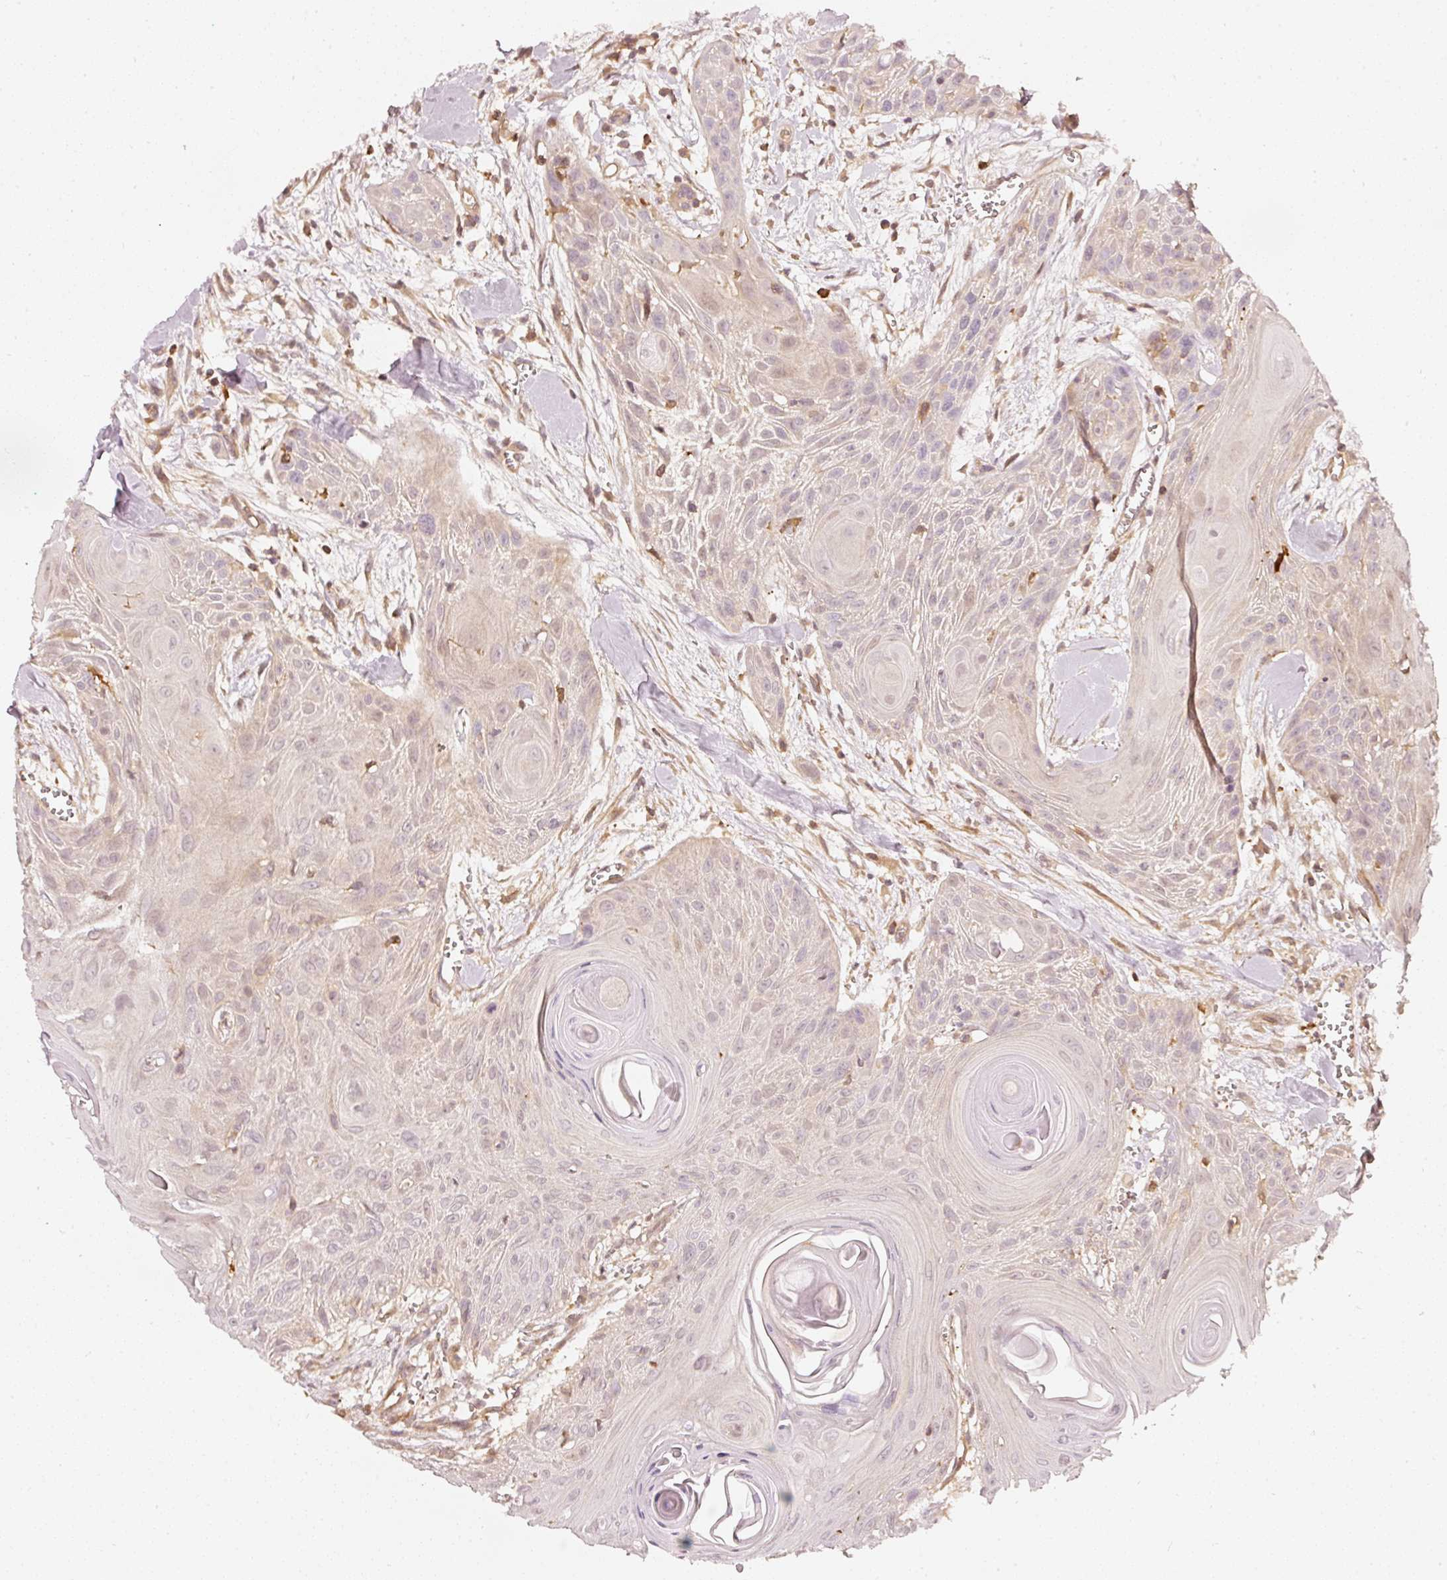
{"staining": {"intensity": "weak", "quantity": "<25%", "location": "nuclear"}, "tissue": "head and neck cancer", "cell_type": "Tumor cells", "image_type": "cancer", "snomed": [{"axis": "morphology", "description": "Squamous cell carcinoma, NOS"}, {"axis": "topography", "description": "Lymph node"}, {"axis": "topography", "description": "Salivary gland"}, {"axis": "topography", "description": "Head-Neck"}], "caption": "Head and neck cancer stained for a protein using immunohistochemistry (IHC) displays no positivity tumor cells.", "gene": "ASMTL", "patient": {"sex": "female", "age": 74}}